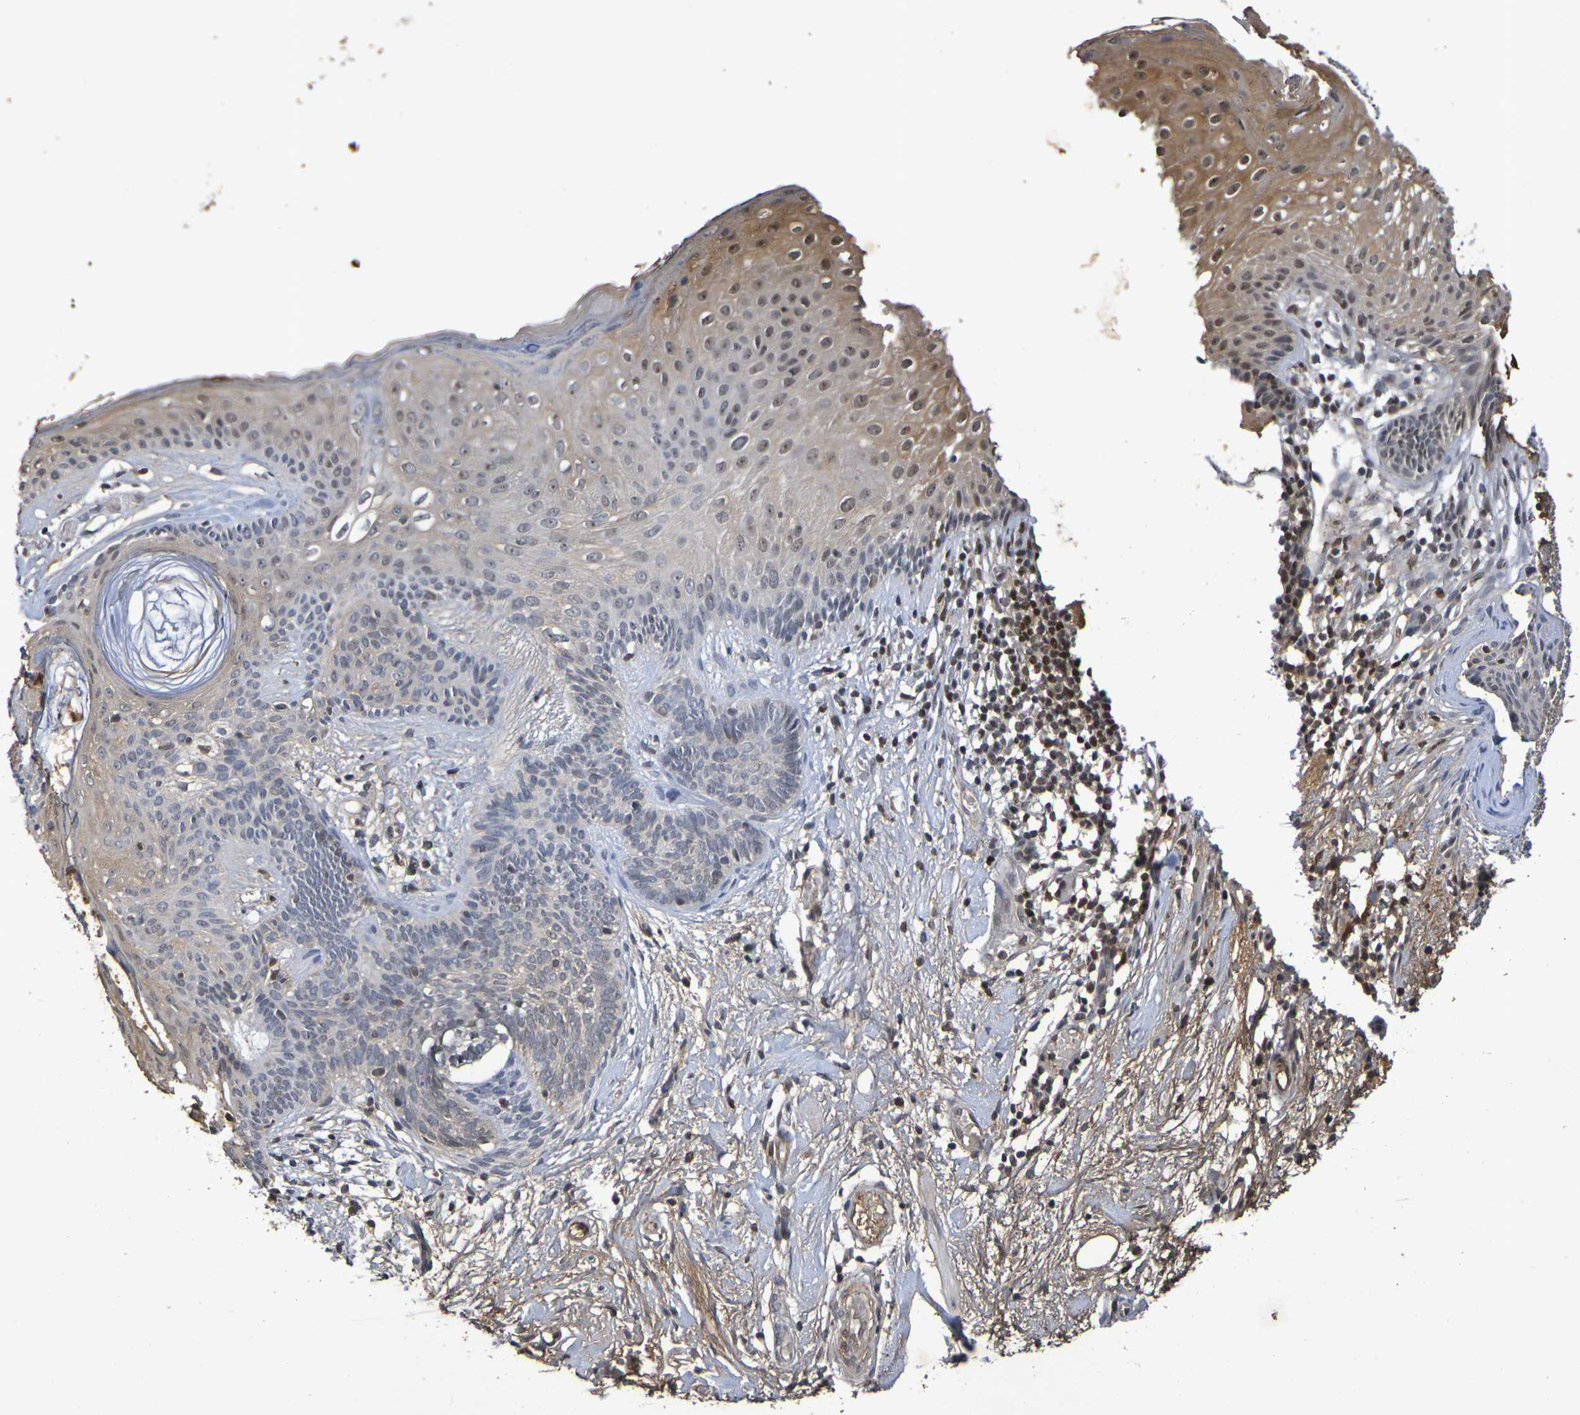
{"staining": {"intensity": "weak", "quantity": "25%-75%", "location": "cytoplasmic/membranous"}, "tissue": "skin cancer", "cell_type": "Tumor cells", "image_type": "cancer", "snomed": [{"axis": "morphology", "description": "Developmental malformation"}, {"axis": "morphology", "description": "Basal cell carcinoma"}, {"axis": "topography", "description": "Skin"}], "caption": "Tumor cells display low levels of weak cytoplasmic/membranous staining in about 25%-75% of cells in human basal cell carcinoma (skin). The staining was performed using DAB (3,3'-diaminobenzidine) to visualize the protein expression in brown, while the nuclei were stained in blue with hematoxylin (Magnification: 20x).", "gene": "TERF2", "patient": {"sex": "female", "age": 62}}